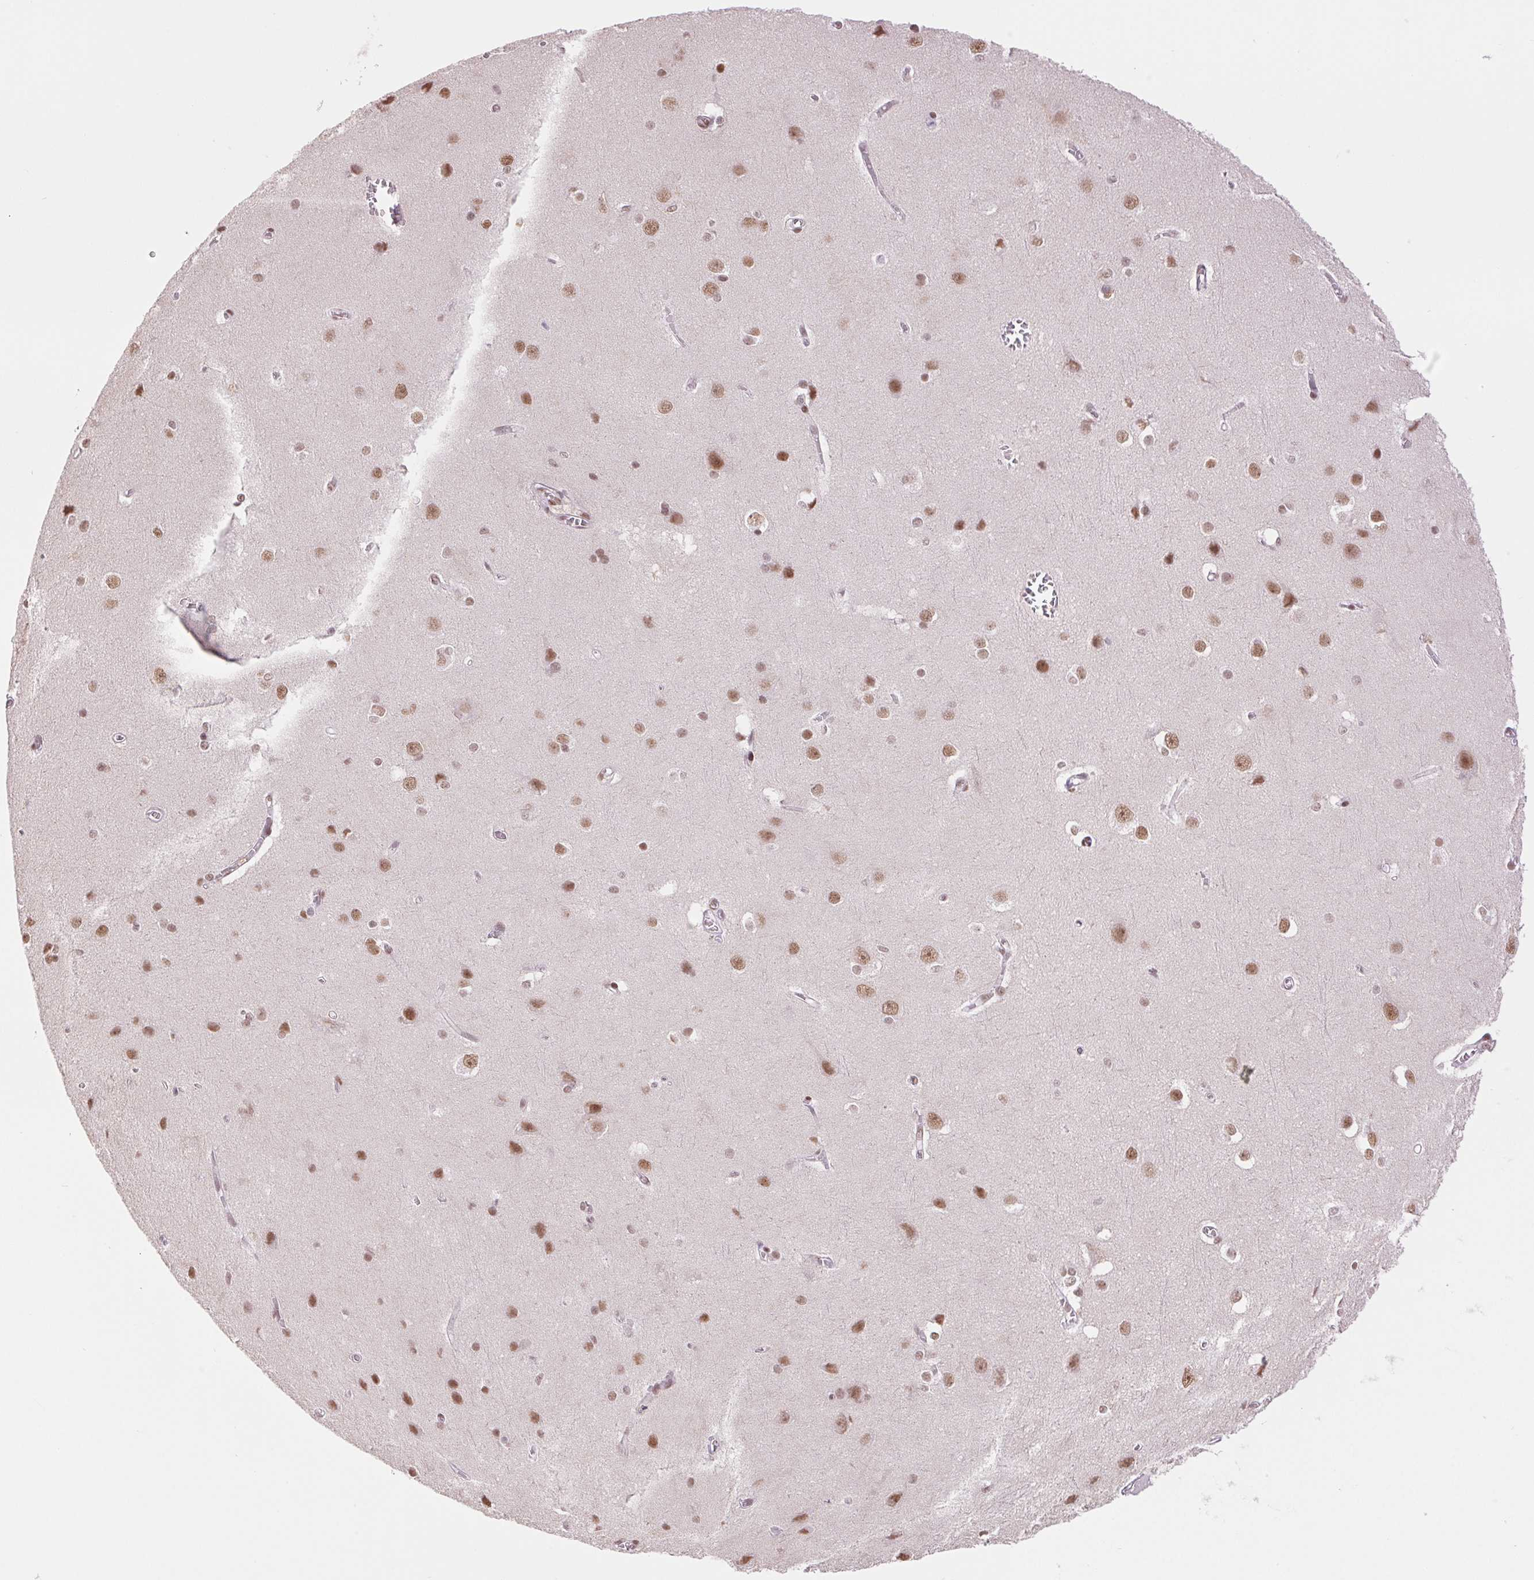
{"staining": {"intensity": "moderate", "quantity": ">75%", "location": "nuclear"}, "tissue": "cerebral cortex", "cell_type": "Endothelial cells", "image_type": "normal", "snomed": [{"axis": "morphology", "description": "Normal tissue, NOS"}, {"axis": "topography", "description": "Cerebral cortex"}], "caption": "A photomicrograph of human cerebral cortex stained for a protein reveals moderate nuclear brown staining in endothelial cells. (Brightfield microscopy of DAB IHC at high magnification).", "gene": "ZFR2", "patient": {"sex": "male", "age": 37}}